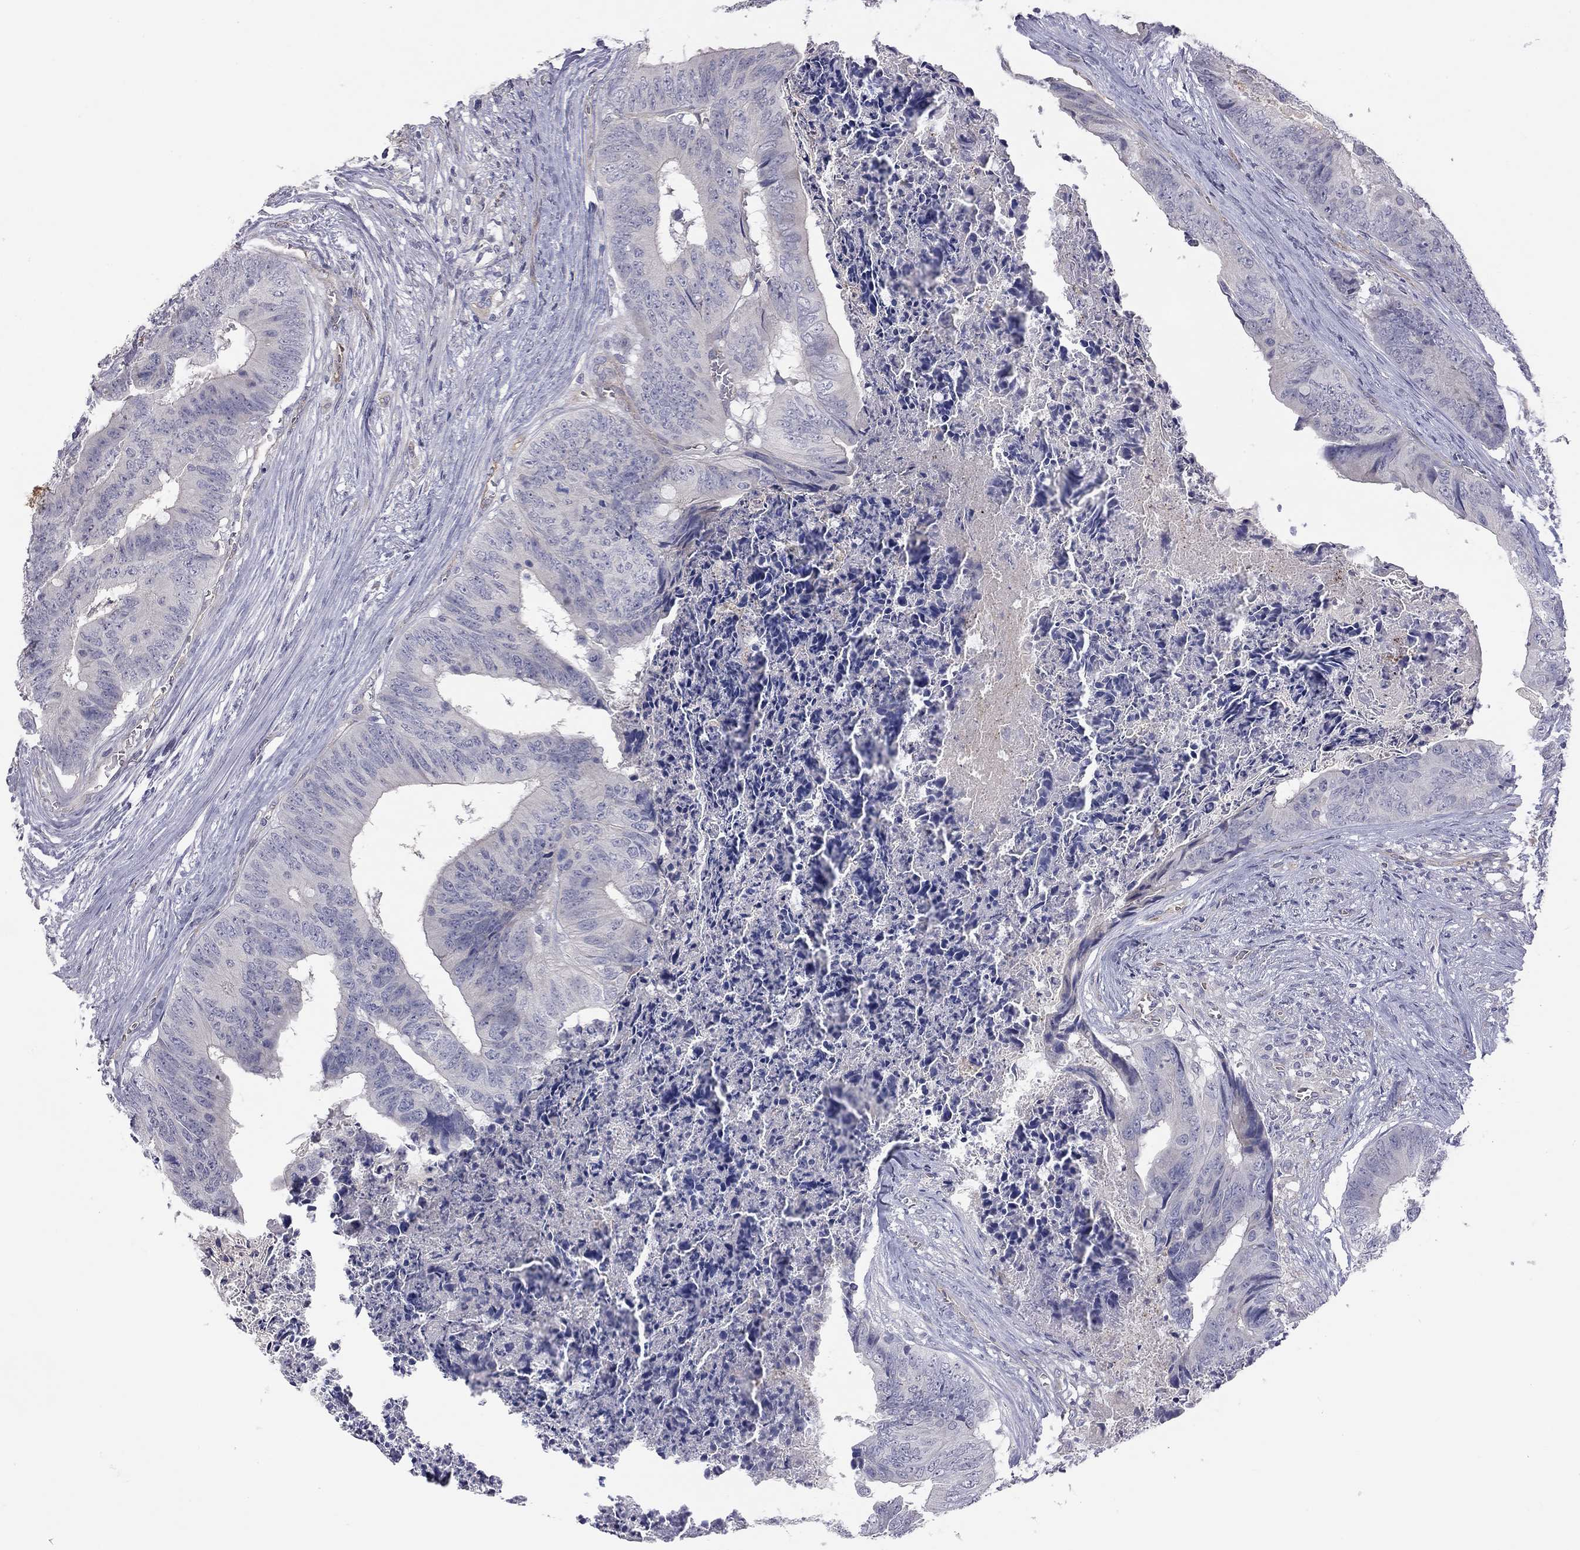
{"staining": {"intensity": "negative", "quantity": "none", "location": "none"}, "tissue": "colorectal cancer", "cell_type": "Tumor cells", "image_type": "cancer", "snomed": [{"axis": "morphology", "description": "Adenocarcinoma, NOS"}, {"axis": "topography", "description": "Colon"}], "caption": "An immunohistochemistry photomicrograph of colorectal cancer is shown. There is no staining in tumor cells of colorectal cancer. (DAB (3,3'-diaminobenzidine) IHC visualized using brightfield microscopy, high magnification).", "gene": "GPRC5B", "patient": {"sex": "male", "age": 84}}